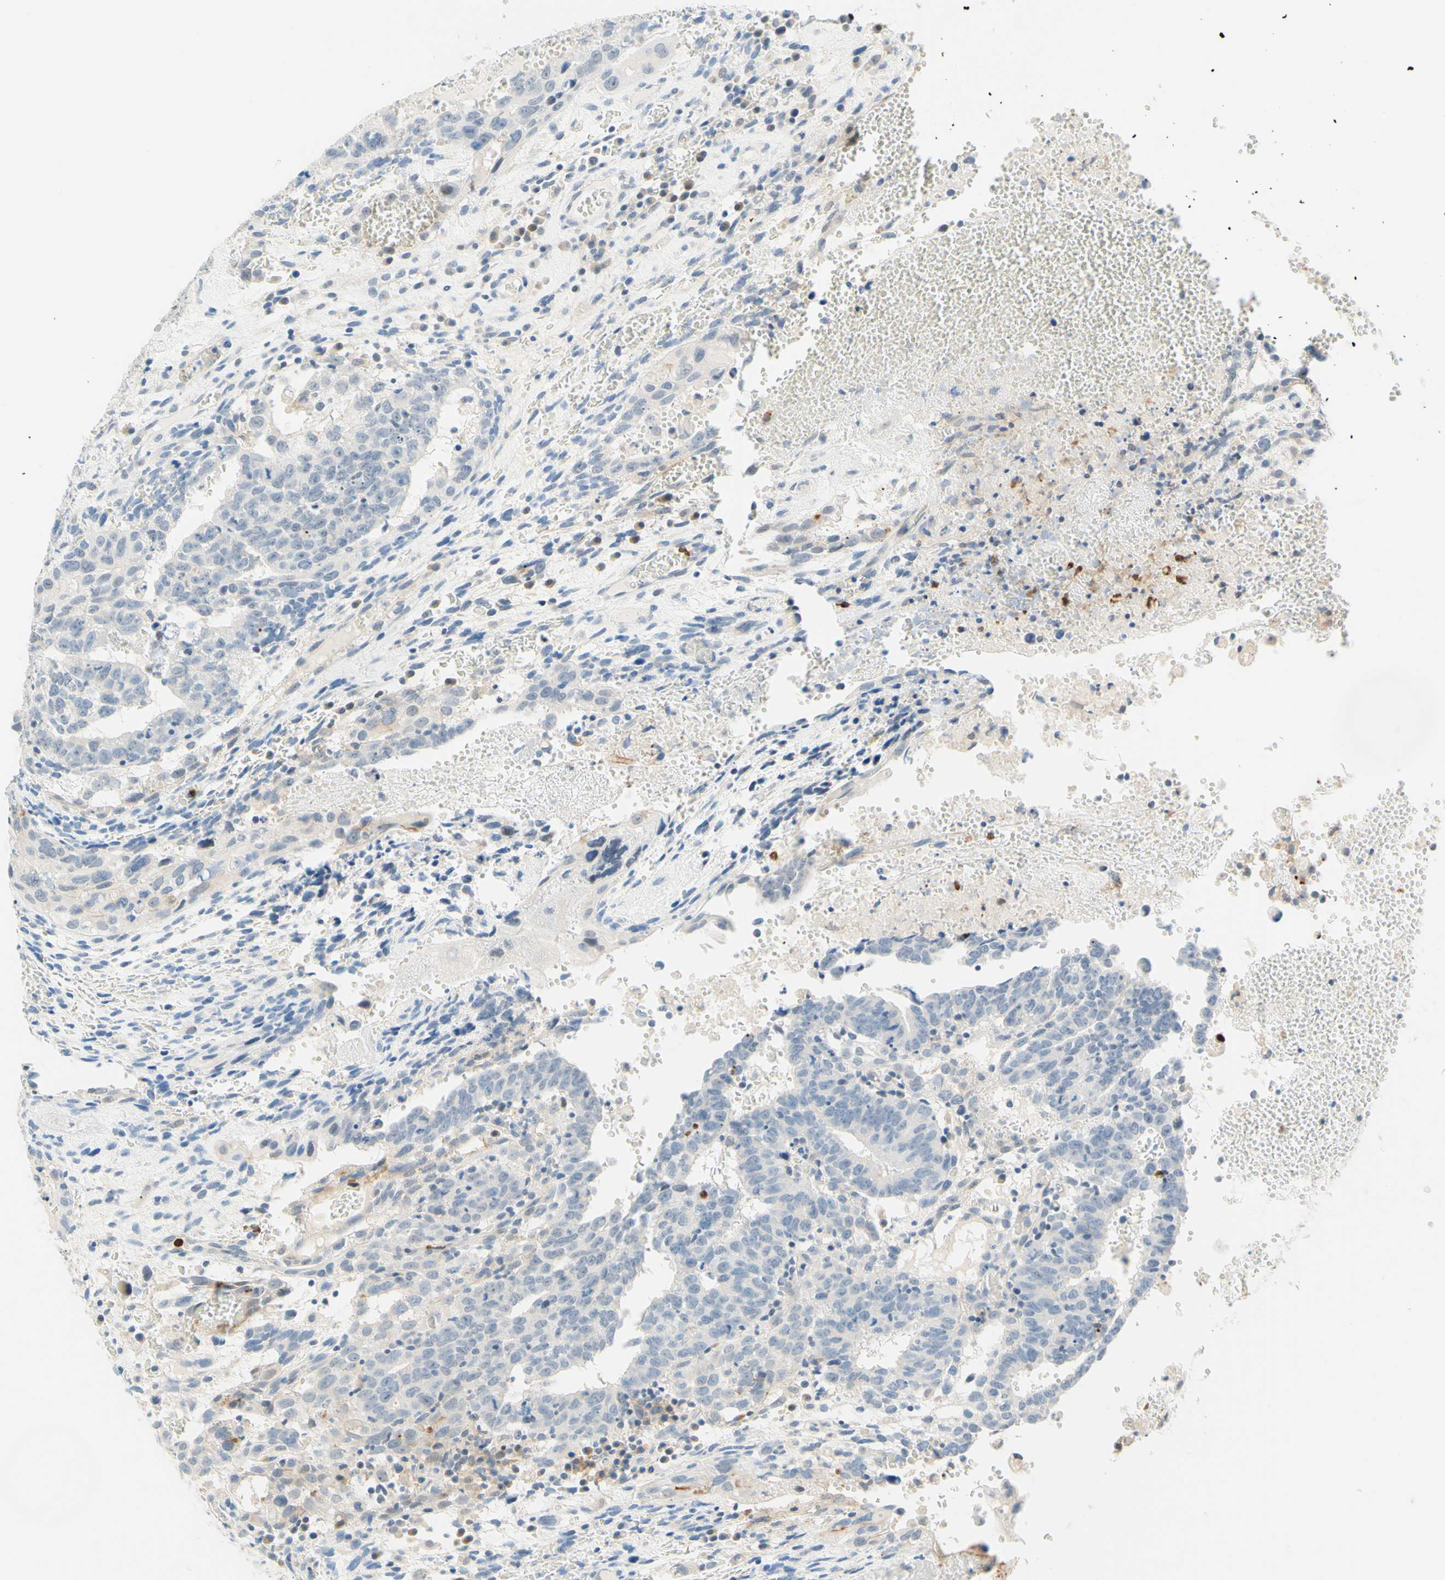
{"staining": {"intensity": "negative", "quantity": "none", "location": "none"}, "tissue": "testis cancer", "cell_type": "Tumor cells", "image_type": "cancer", "snomed": [{"axis": "morphology", "description": "Seminoma, NOS"}, {"axis": "morphology", "description": "Carcinoma, Embryonal, NOS"}, {"axis": "topography", "description": "Testis"}], "caption": "DAB immunohistochemical staining of testis embryonal carcinoma shows no significant expression in tumor cells.", "gene": "TREM2", "patient": {"sex": "male", "age": 52}}